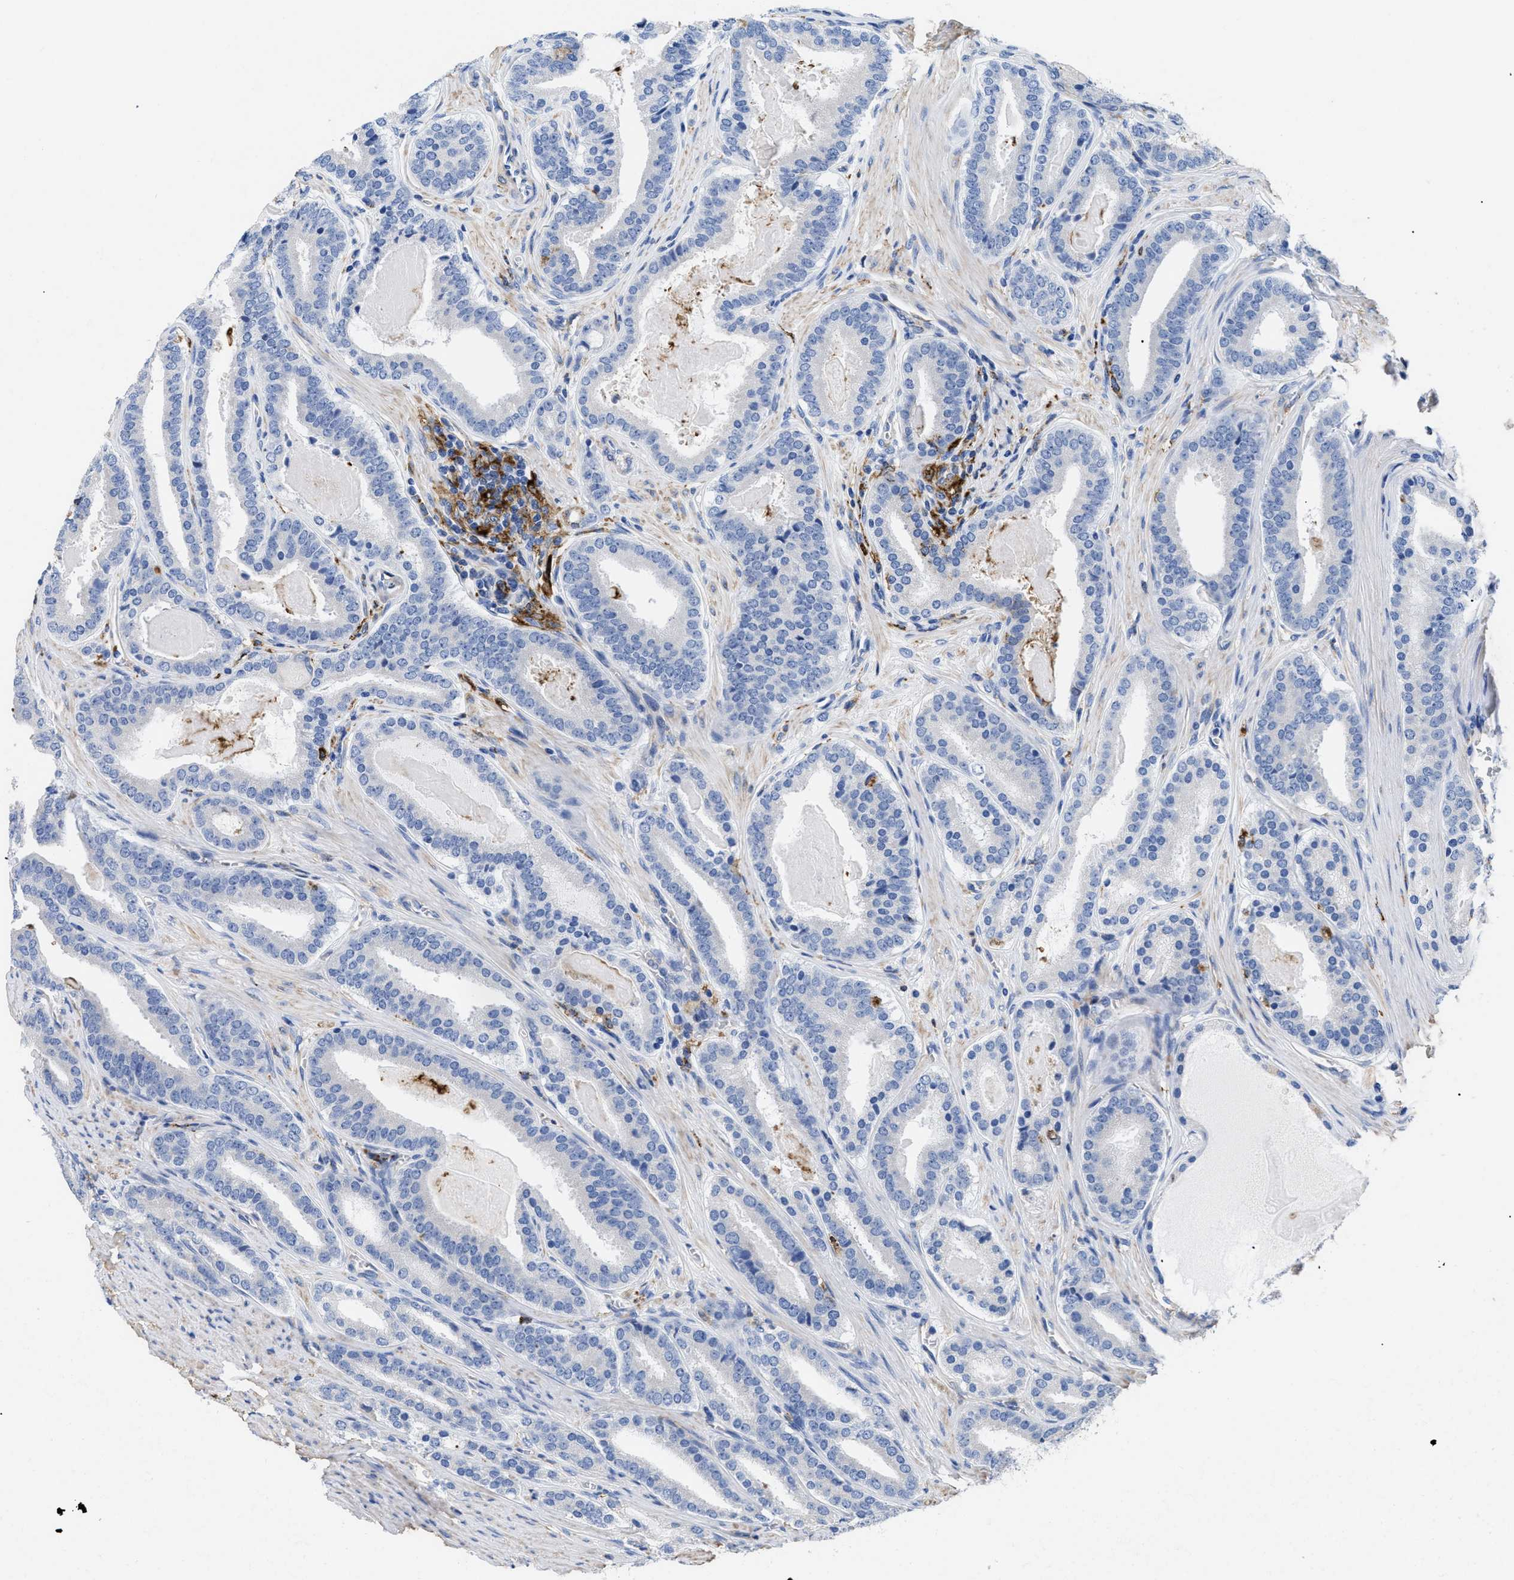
{"staining": {"intensity": "negative", "quantity": "none", "location": "none"}, "tissue": "prostate cancer", "cell_type": "Tumor cells", "image_type": "cancer", "snomed": [{"axis": "morphology", "description": "Adenocarcinoma, High grade"}, {"axis": "topography", "description": "Prostate"}], "caption": "Tumor cells are negative for brown protein staining in prostate cancer.", "gene": "HLA-DPA1", "patient": {"sex": "male", "age": 60}}